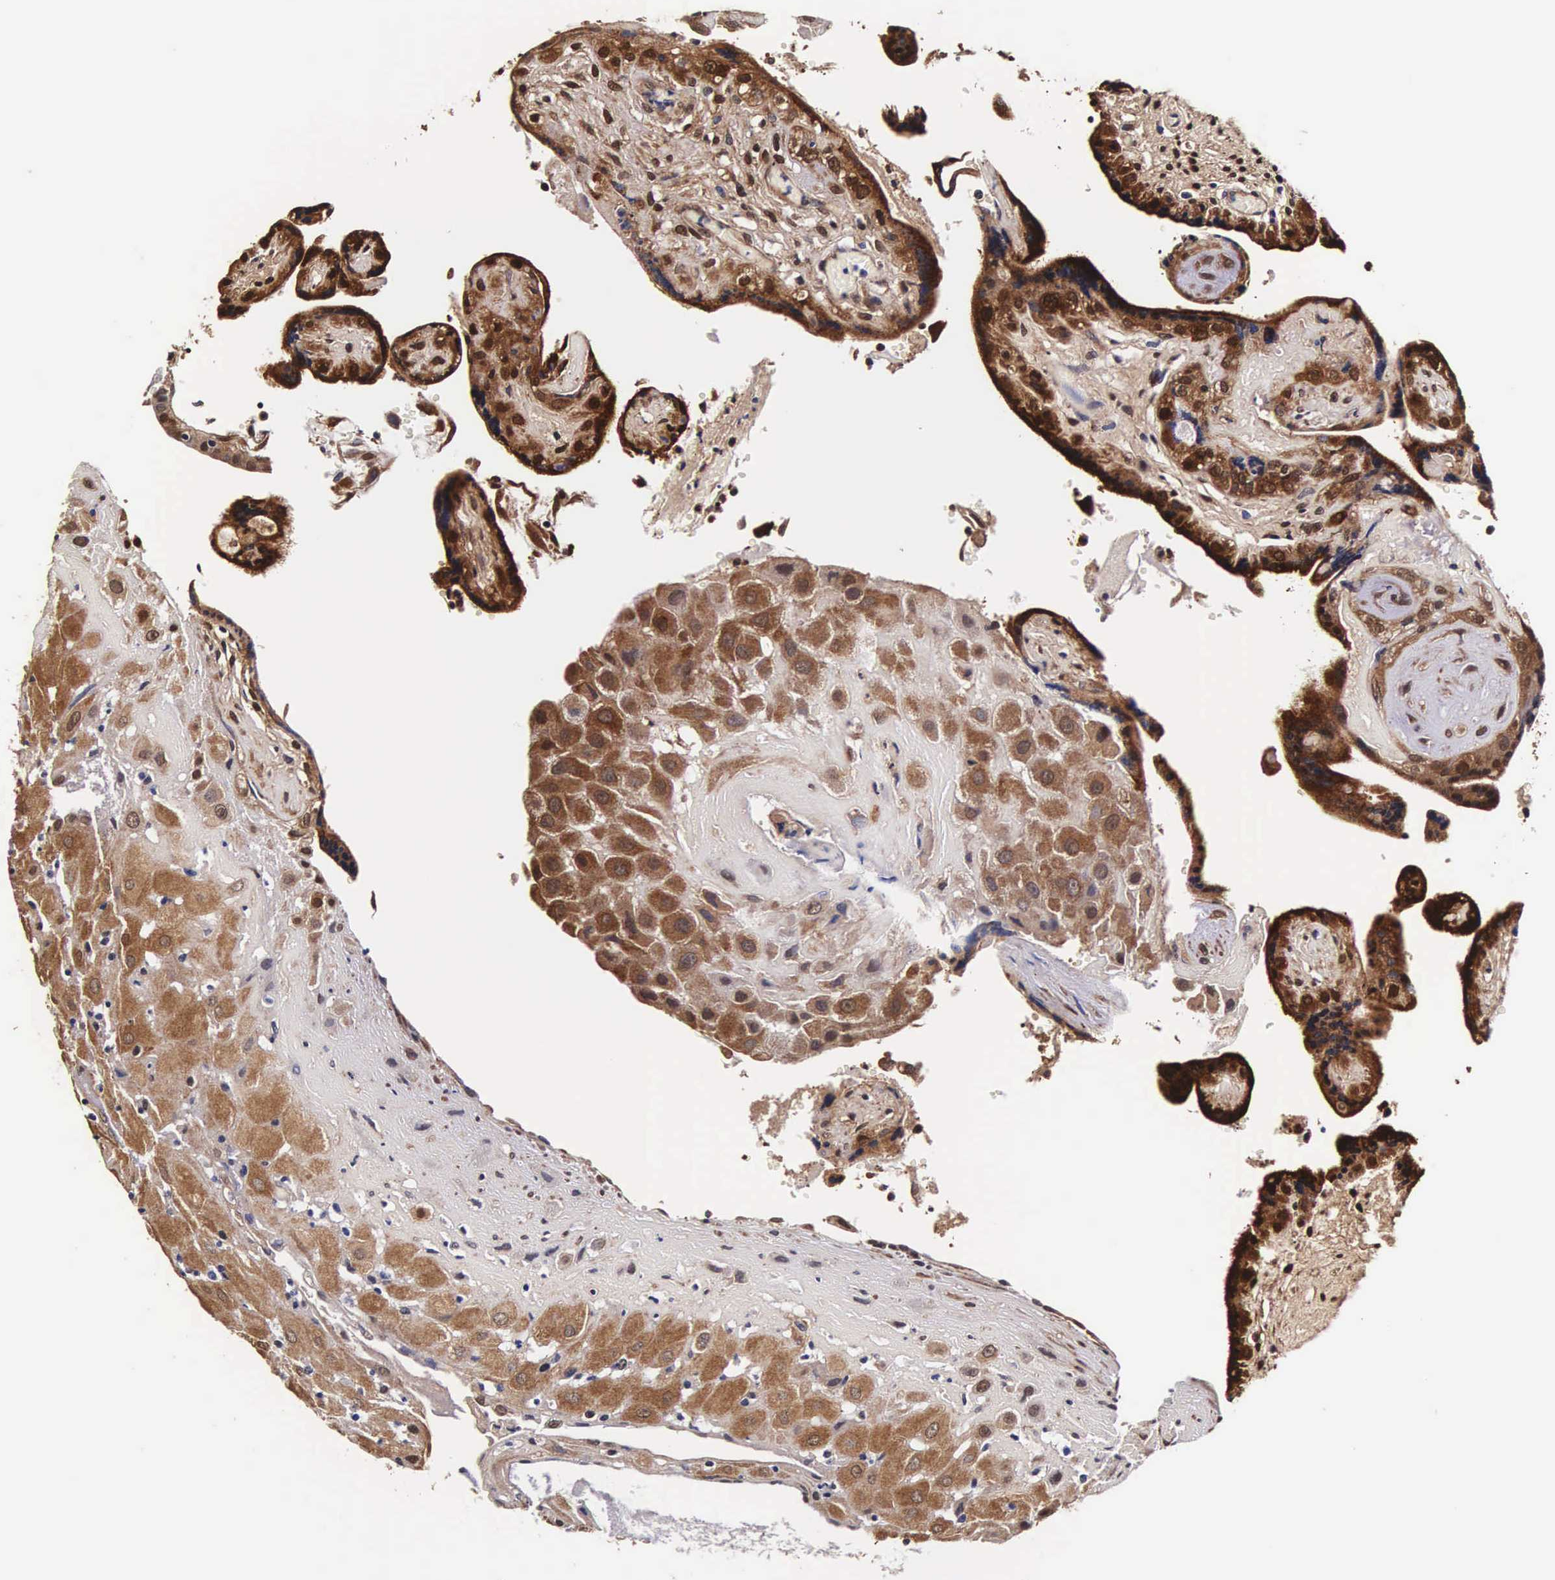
{"staining": {"intensity": "strong", "quantity": ">75%", "location": "cytoplasmic/membranous,nuclear"}, "tissue": "placenta", "cell_type": "Decidual cells", "image_type": "normal", "snomed": [{"axis": "morphology", "description": "Normal tissue, NOS"}, {"axis": "topography", "description": "Placenta"}], "caption": "Immunohistochemistry (IHC) staining of benign placenta, which shows high levels of strong cytoplasmic/membranous,nuclear expression in approximately >75% of decidual cells indicating strong cytoplasmic/membranous,nuclear protein positivity. The staining was performed using DAB (3,3'-diaminobenzidine) (brown) for protein detection and nuclei were counterstained in hematoxylin (blue).", "gene": "TECPR2", "patient": {"sex": "female", "age": 24}}